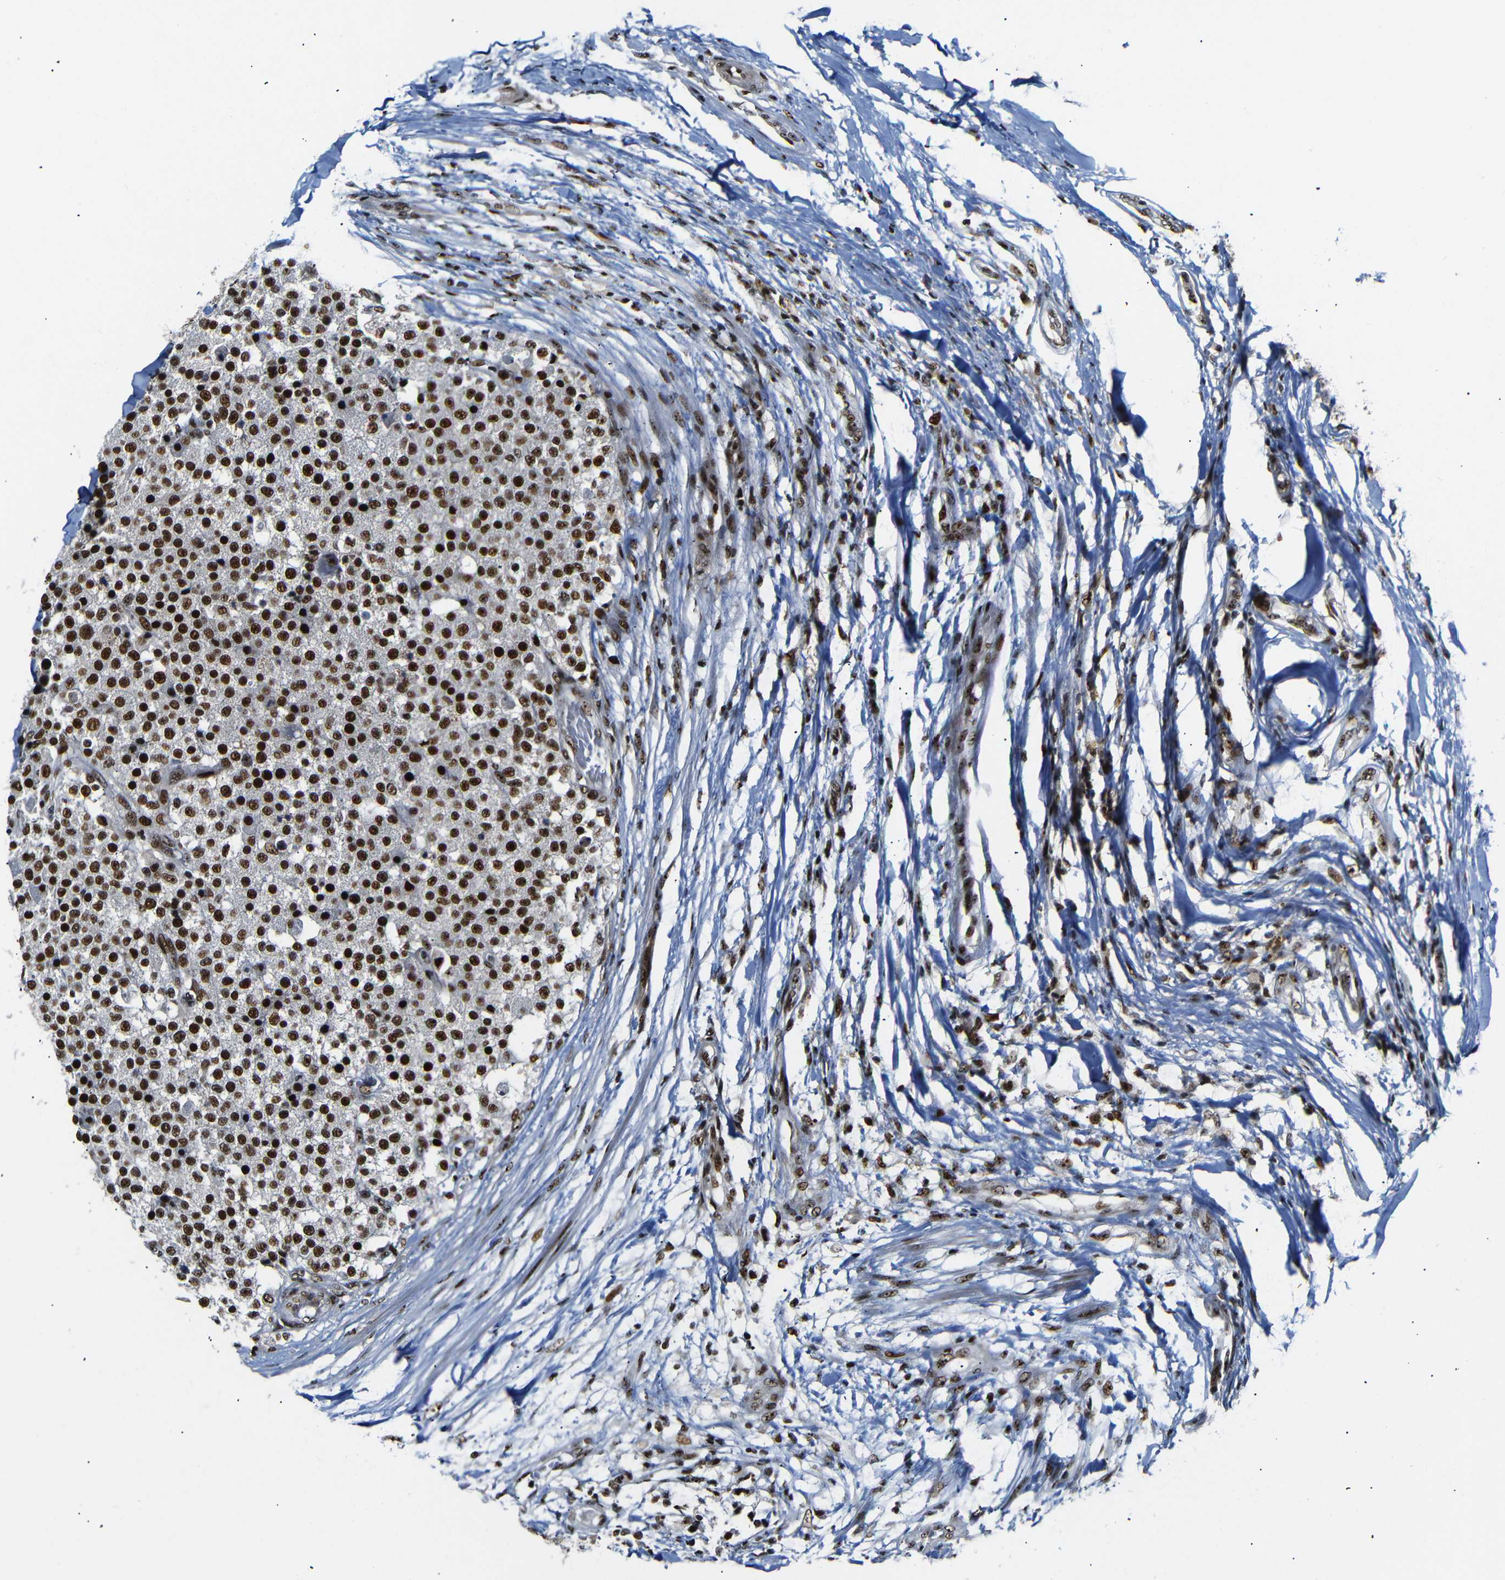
{"staining": {"intensity": "strong", "quantity": ">75%", "location": "nuclear"}, "tissue": "testis cancer", "cell_type": "Tumor cells", "image_type": "cancer", "snomed": [{"axis": "morphology", "description": "Seminoma, NOS"}, {"axis": "topography", "description": "Testis"}], "caption": "Strong nuclear protein positivity is appreciated in approximately >75% of tumor cells in testis cancer.", "gene": "SETDB2", "patient": {"sex": "male", "age": 59}}